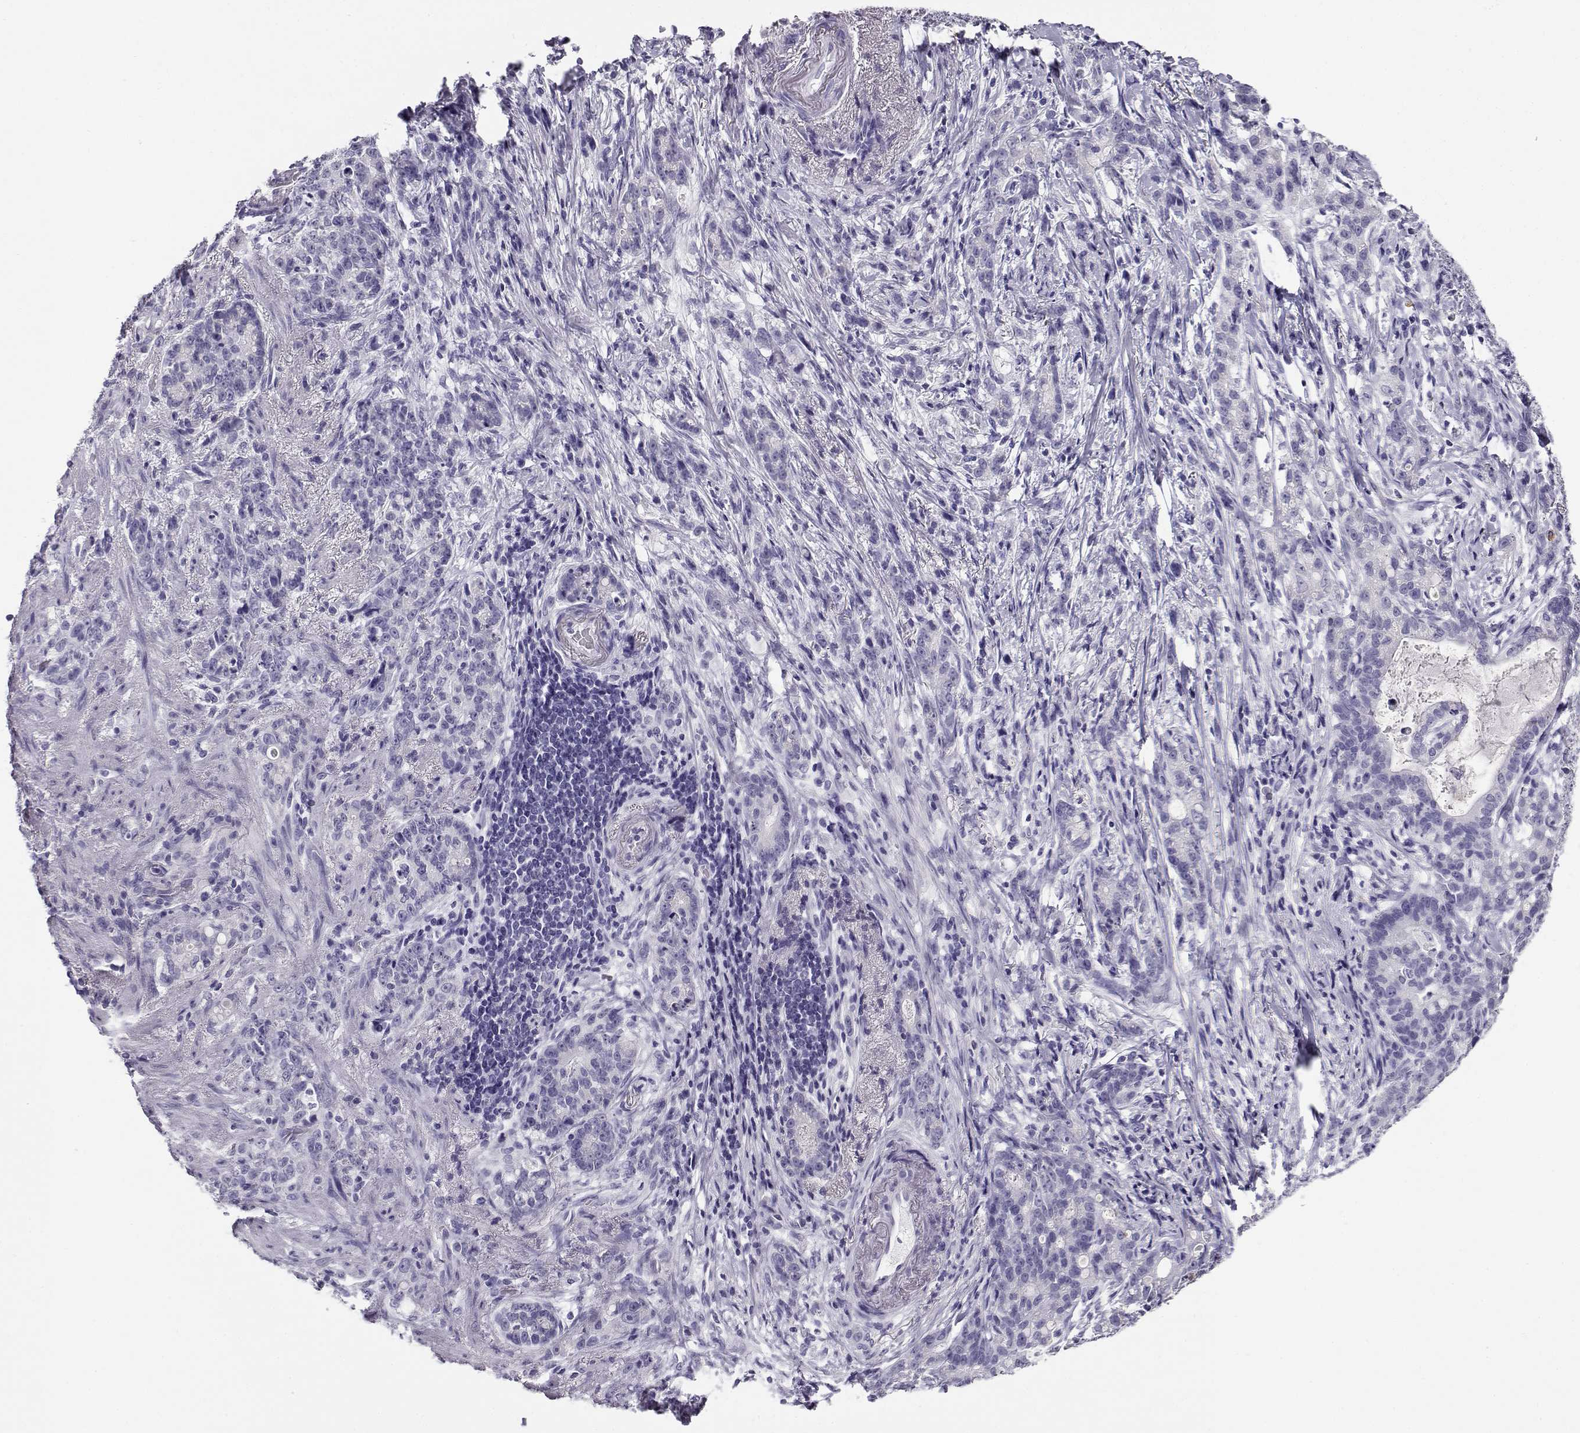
{"staining": {"intensity": "negative", "quantity": "none", "location": "none"}, "tissue": "stomach cancer", "cell_type": "Tumor cells", "image_type": "cancer", "snomed": [{"axis": "morphology", "description": "Adenocarcinoma, NOS"}, {"axis": "topography", "description": "Stomach, lower"}], "caption": "Immunohistochemistry (IHC) image of neoplastic tissue: human stomach cancer (adenocarcinoma) stained with DAB exhibits no significant protein staining in tumor cells.", "gene": "CABS1", "patient": {"sex": "male", "age": 88}}